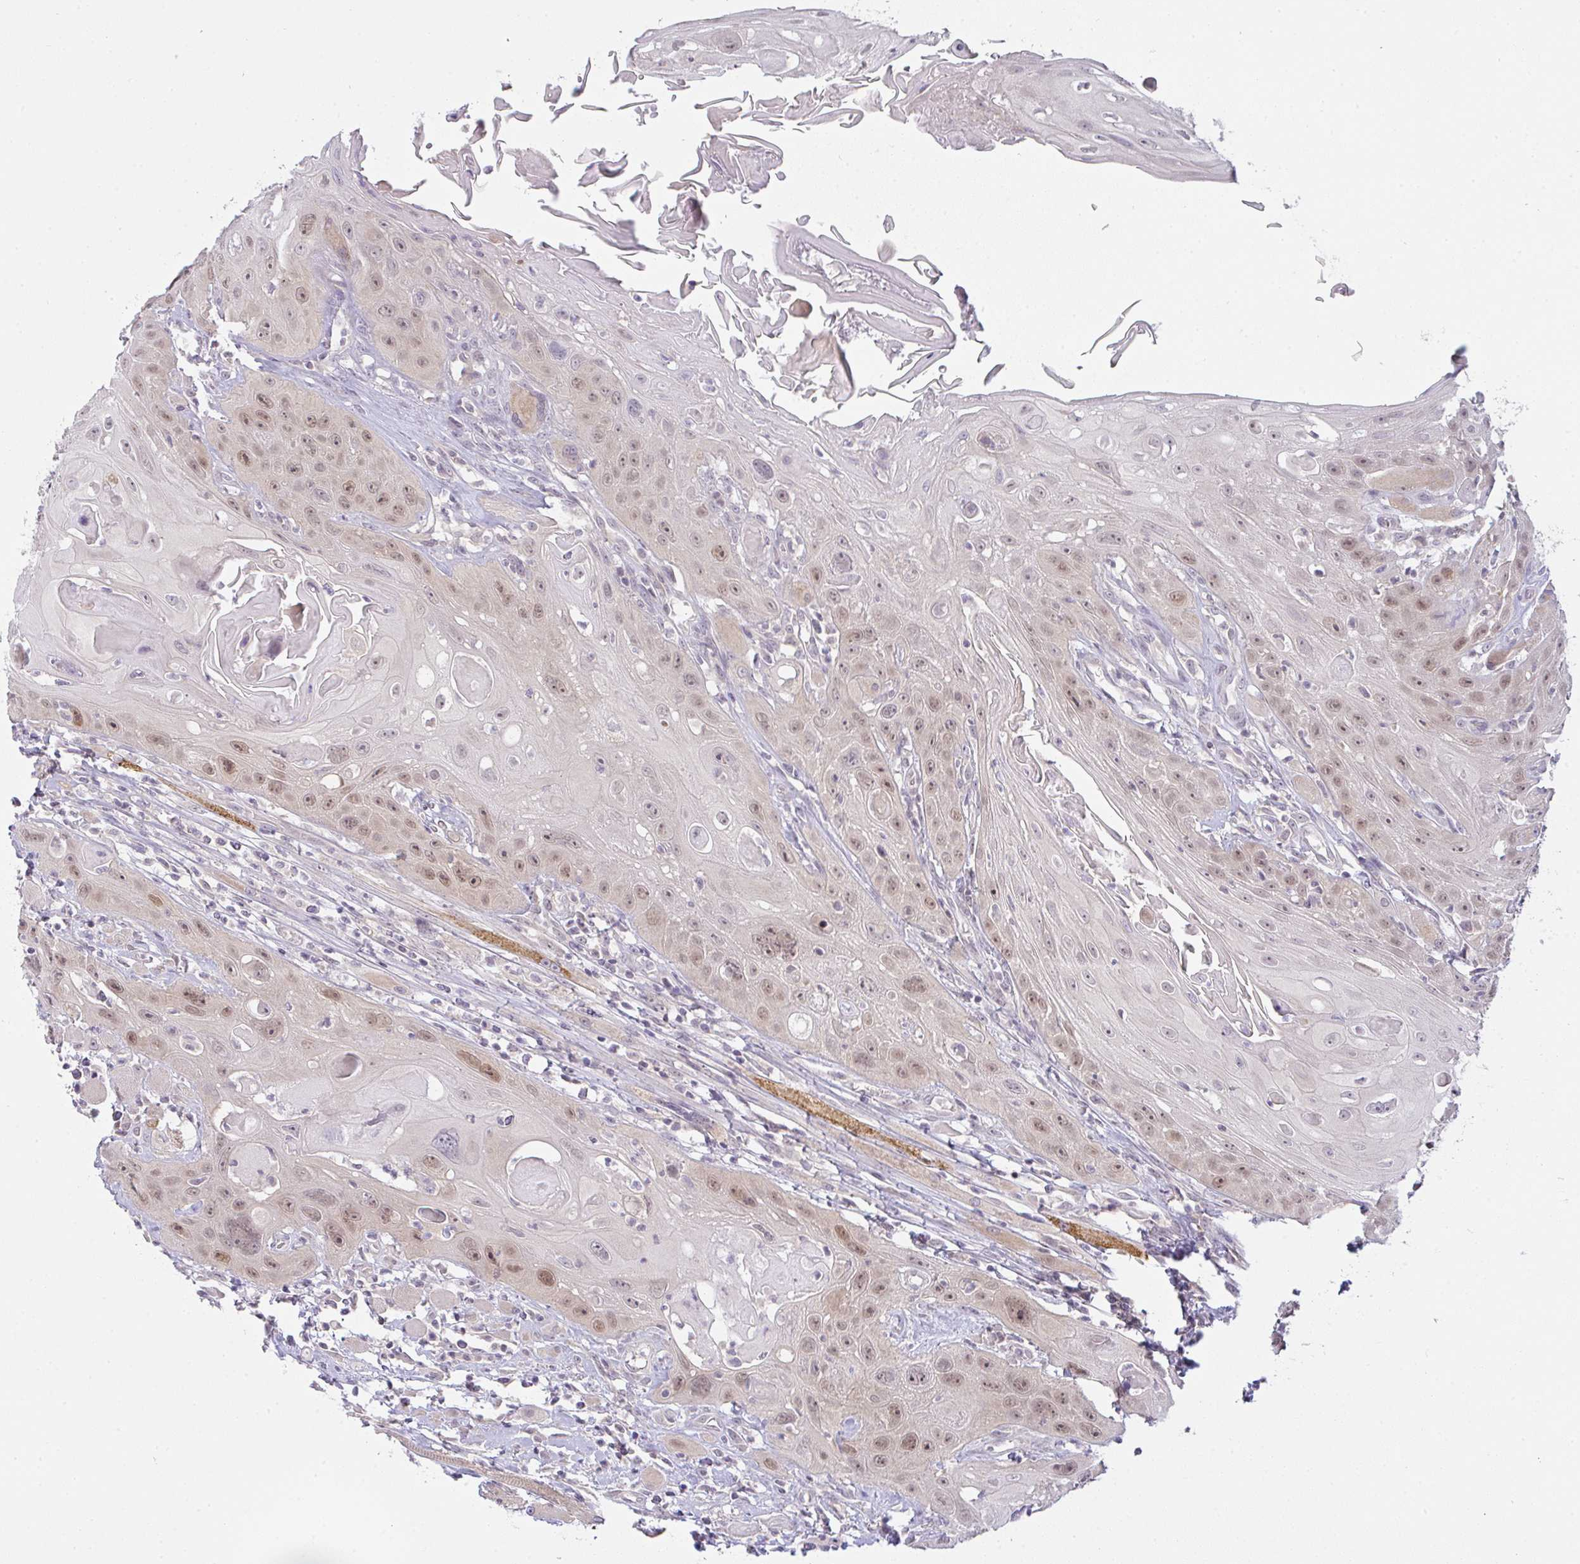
{"staining": {"intensity": "weak", "quantity": "25%-75%", "location": "nuclear"}, "tissue": "head and neck cancer", "cell_type": "Tumor cells", "image_type": "cancer", "snomed": [{"axis": "morphology", "description": "Squamous cell carcinoma, NOS"}, {"axis": "topography", "description": "Head-Neck"}], "caption": "This histopathology image reveals head and neck cancer (squamous cell carcinoma) stained with IHC to label a protein in brown. The nuclear of tumor cells show weak positivity for the protein. Nuclei are counter-stained blue.", "gene": "CSE1L", "patient": {"sex": "female", "age": 59}}